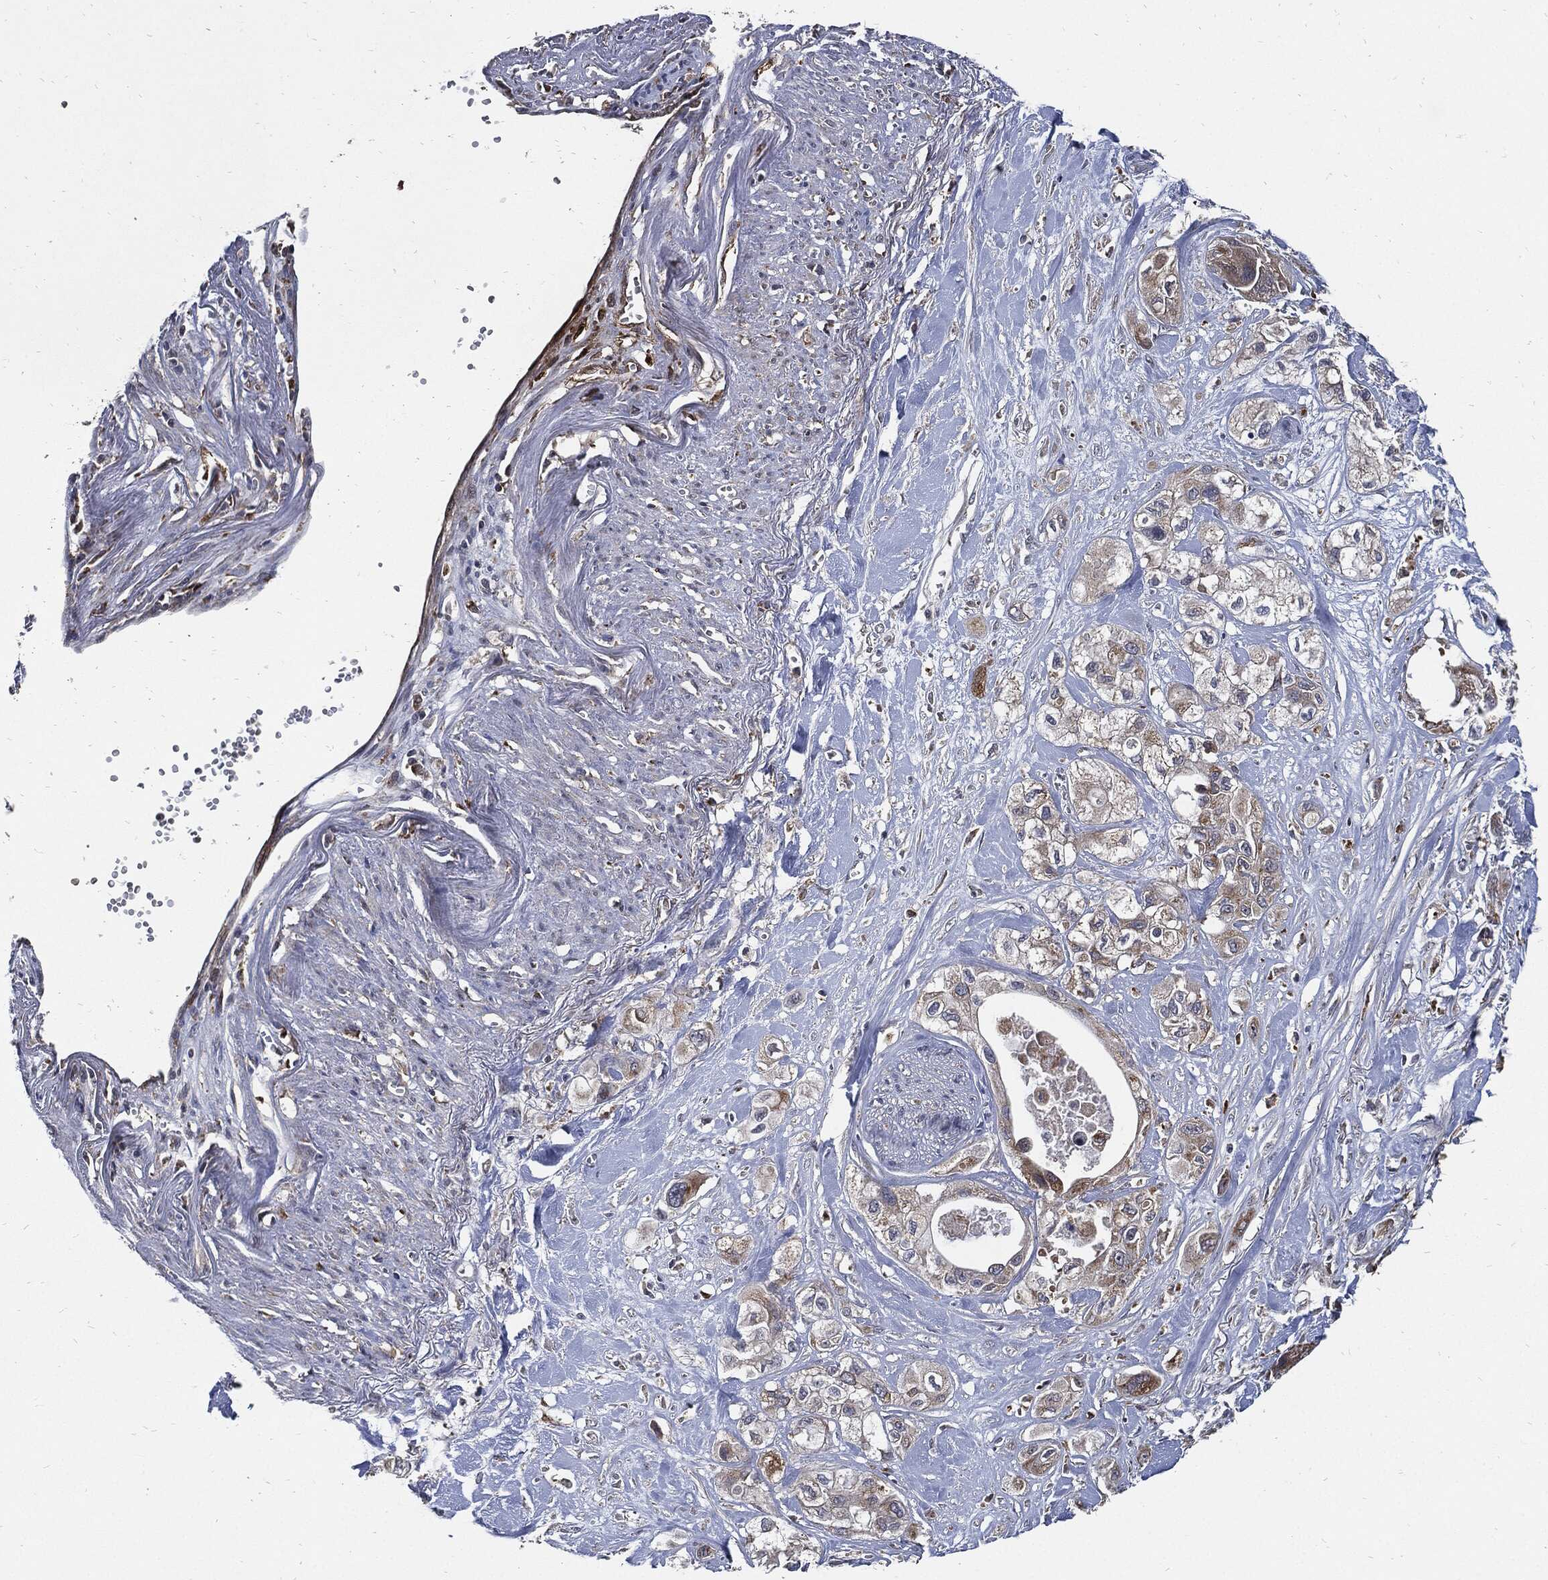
{"staining": {"intensity": "weak", "quantity": "<25%", "location": "cytoplasmic/membranous"}, "tissue": "pancreatic cancer", "cell_type": "Tumor cells", "image_type": "cancer", "snomed": [{"axis": "morphology", "description": "Adenocarcinoma, NOS"}, {"axis": "topography", "description": "Pancreas"}], "caption": "This is an immunohistochemistry micrograph of pancreatic cancer. There is no expression in tumor cells.", "gene": "SLC31A2", "patient": {"sex": "male", "age": 72}}